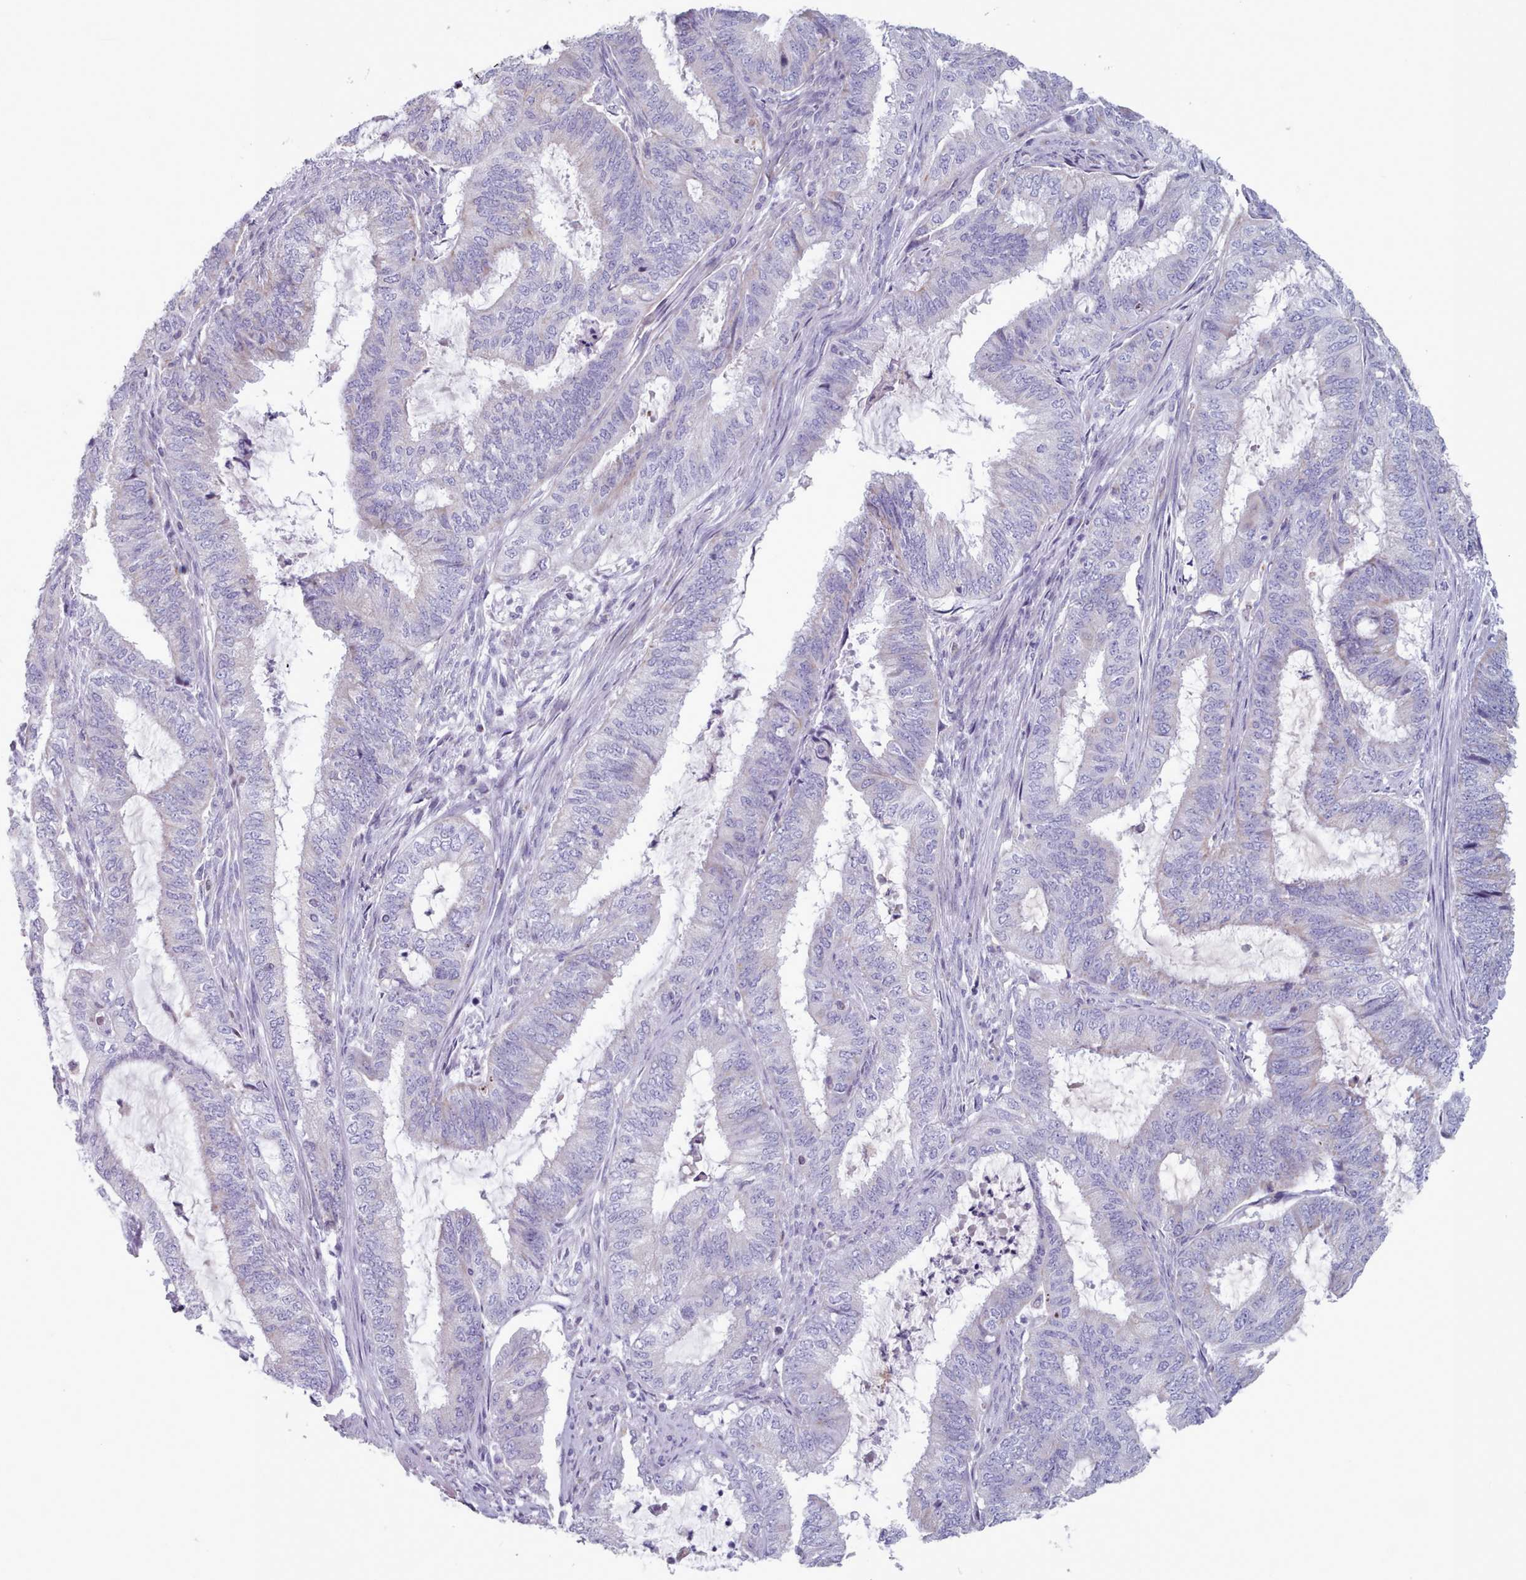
{"staining": {"intensity": "negative", "quantity": "none", "location": "none"}, "tissue": "endometrial cancer", "cell_type": "Tumor cells", "image_type": "cancer", "snomed": [{"axis": "morphology", "description": "Adenocarcinoma, NOS"}, {"axis": "topography", "description": "Endometrium"}], "caption": "An image of endometrial adenocarcinoma stained for a protein demonstrates no brown staining in tumor cells.", "gene": "FAM170B", "patient": {"sex": "female", "age": 51}}